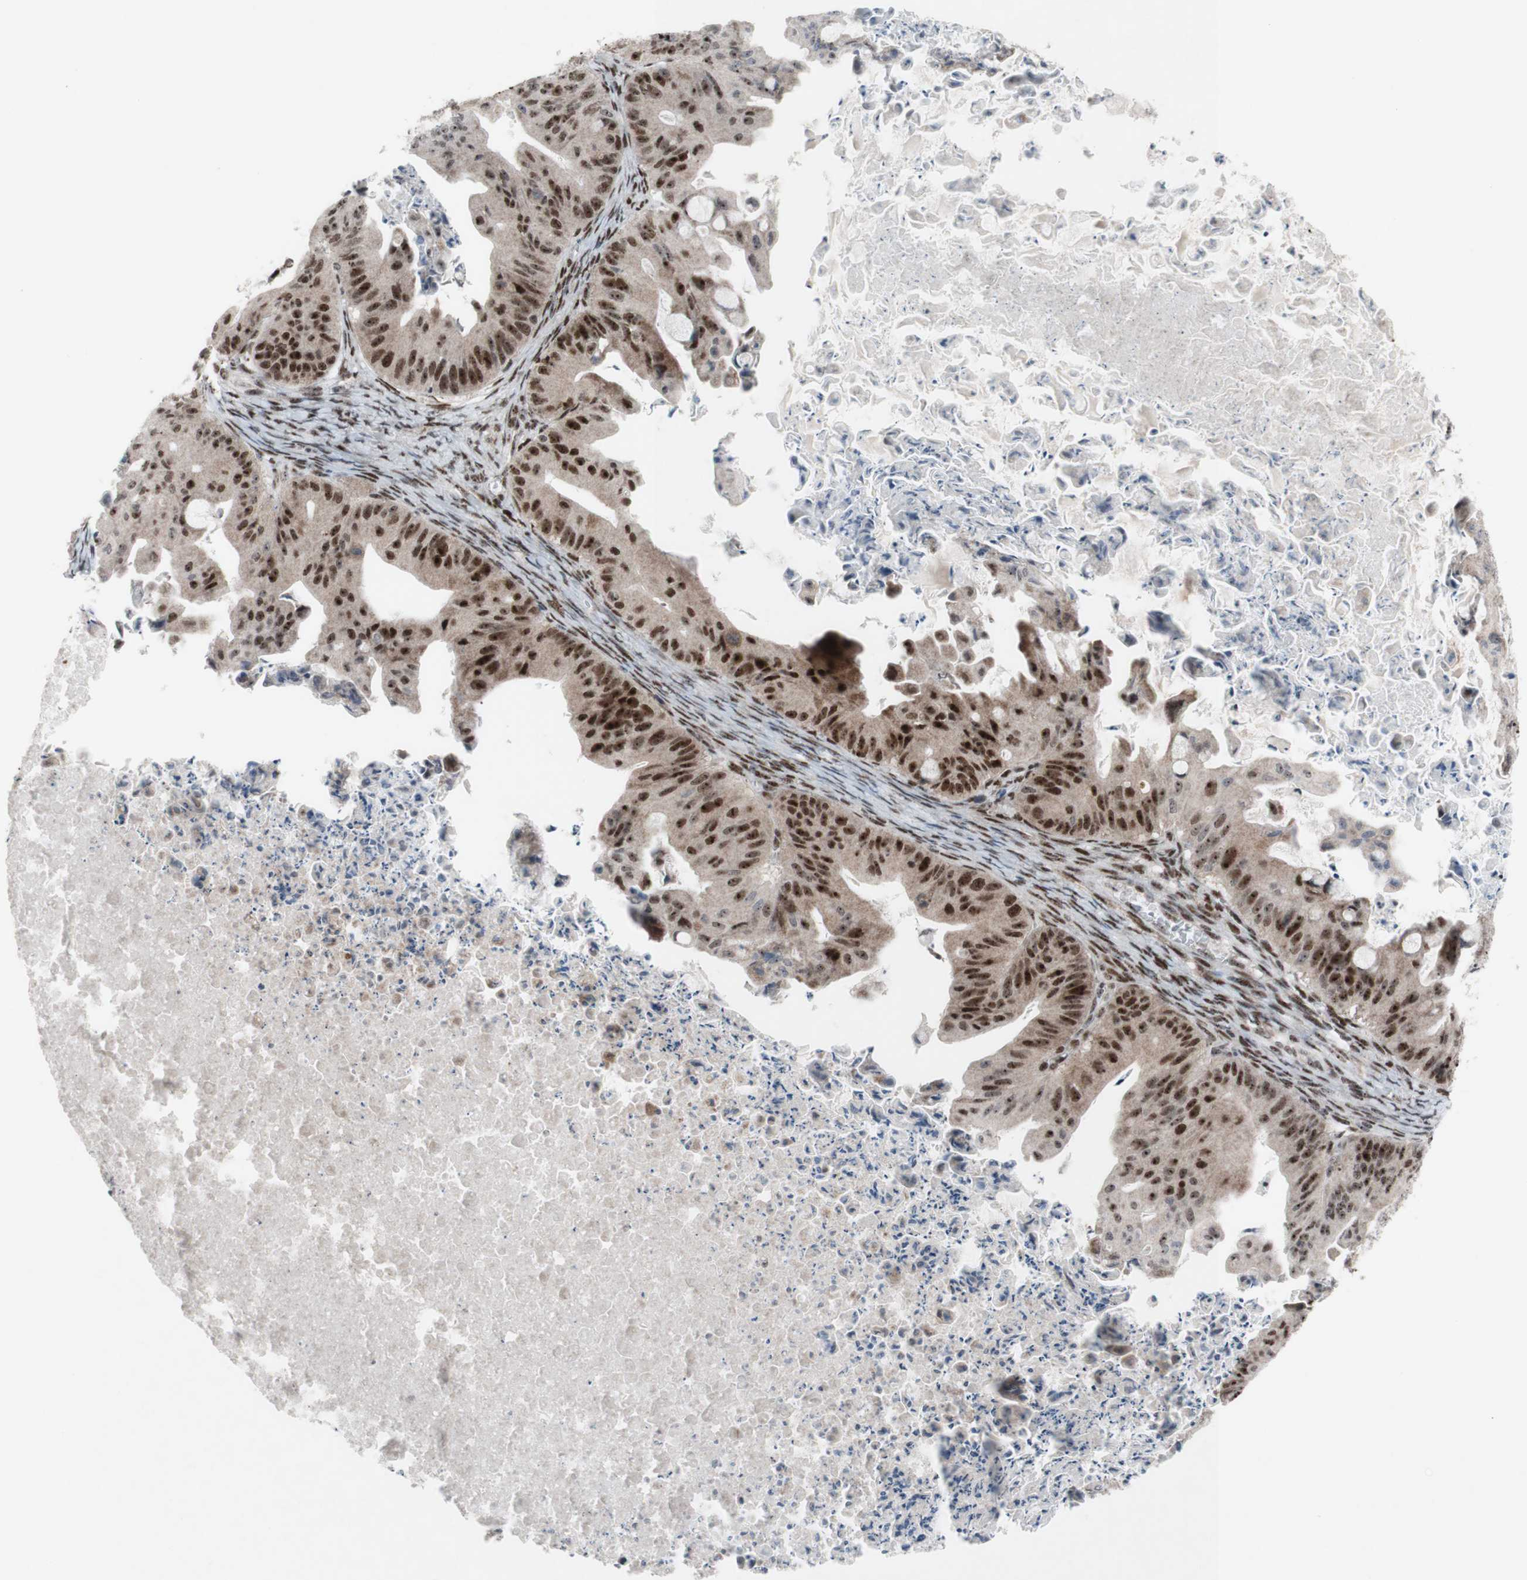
{"staining": {"intensity": "moderate", "quantity": ">75%", "location": "nuclear"}, "tissue": "ovarian cancer", "cell_type": "Tumor cells", "image_type": "cancer", "snomed": [{"axis": "morphology", "description": "Cystadenocarcinoma, mucinous, NOS"}, {"axis": "topography", "description": "Ovary"}], "caption": "DAB (3,3'-diaminobenzidine) immunohistochemical staining of human ovarian cancer displays moderate nuclear protein staining in about >75% of tumor cells.", "gene": "POLR1A", "patient": {"sex": "female", "age": 37}}